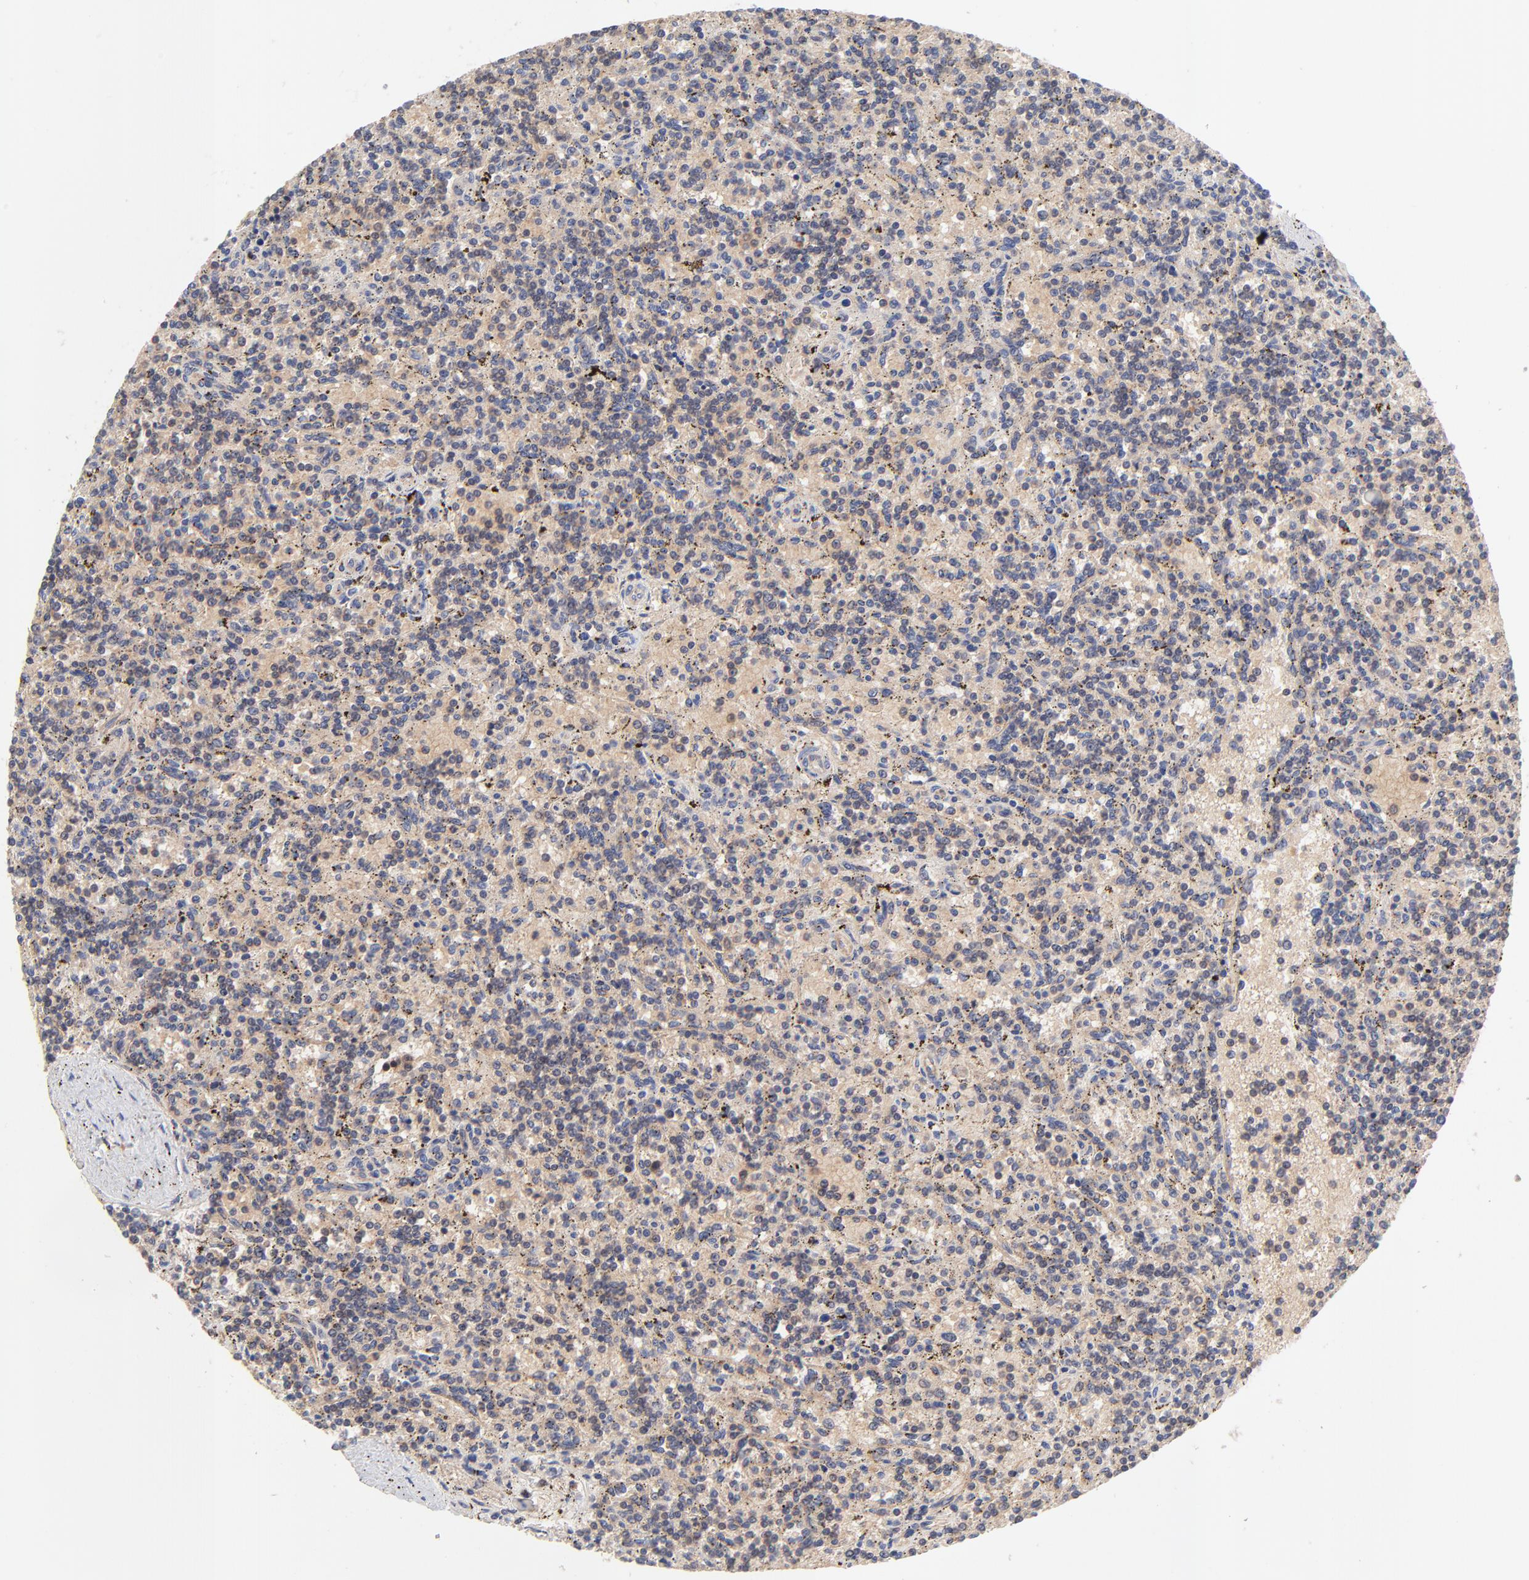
{"staining": {"intensity": "negative", "quantity": "none", "location": "none"}, "tissue": "lymphoma", "cell_type": "Tumor cells", "image_type": "cancer", "snomed": [{"axis": "morphology", "description": "Malignant lymphoma, non-Hodgkin's type, Low grade"}, {"axis": "topography", "description": "Spleen"}], "caption": "A histopathology image of malignant lymphoma, non-Hodgkin's type (low-grade) stained for a protein displays no brown staining in tumor cells.", "gene": "PCMT1", "patient": {"sex": "male", "age": 73}}